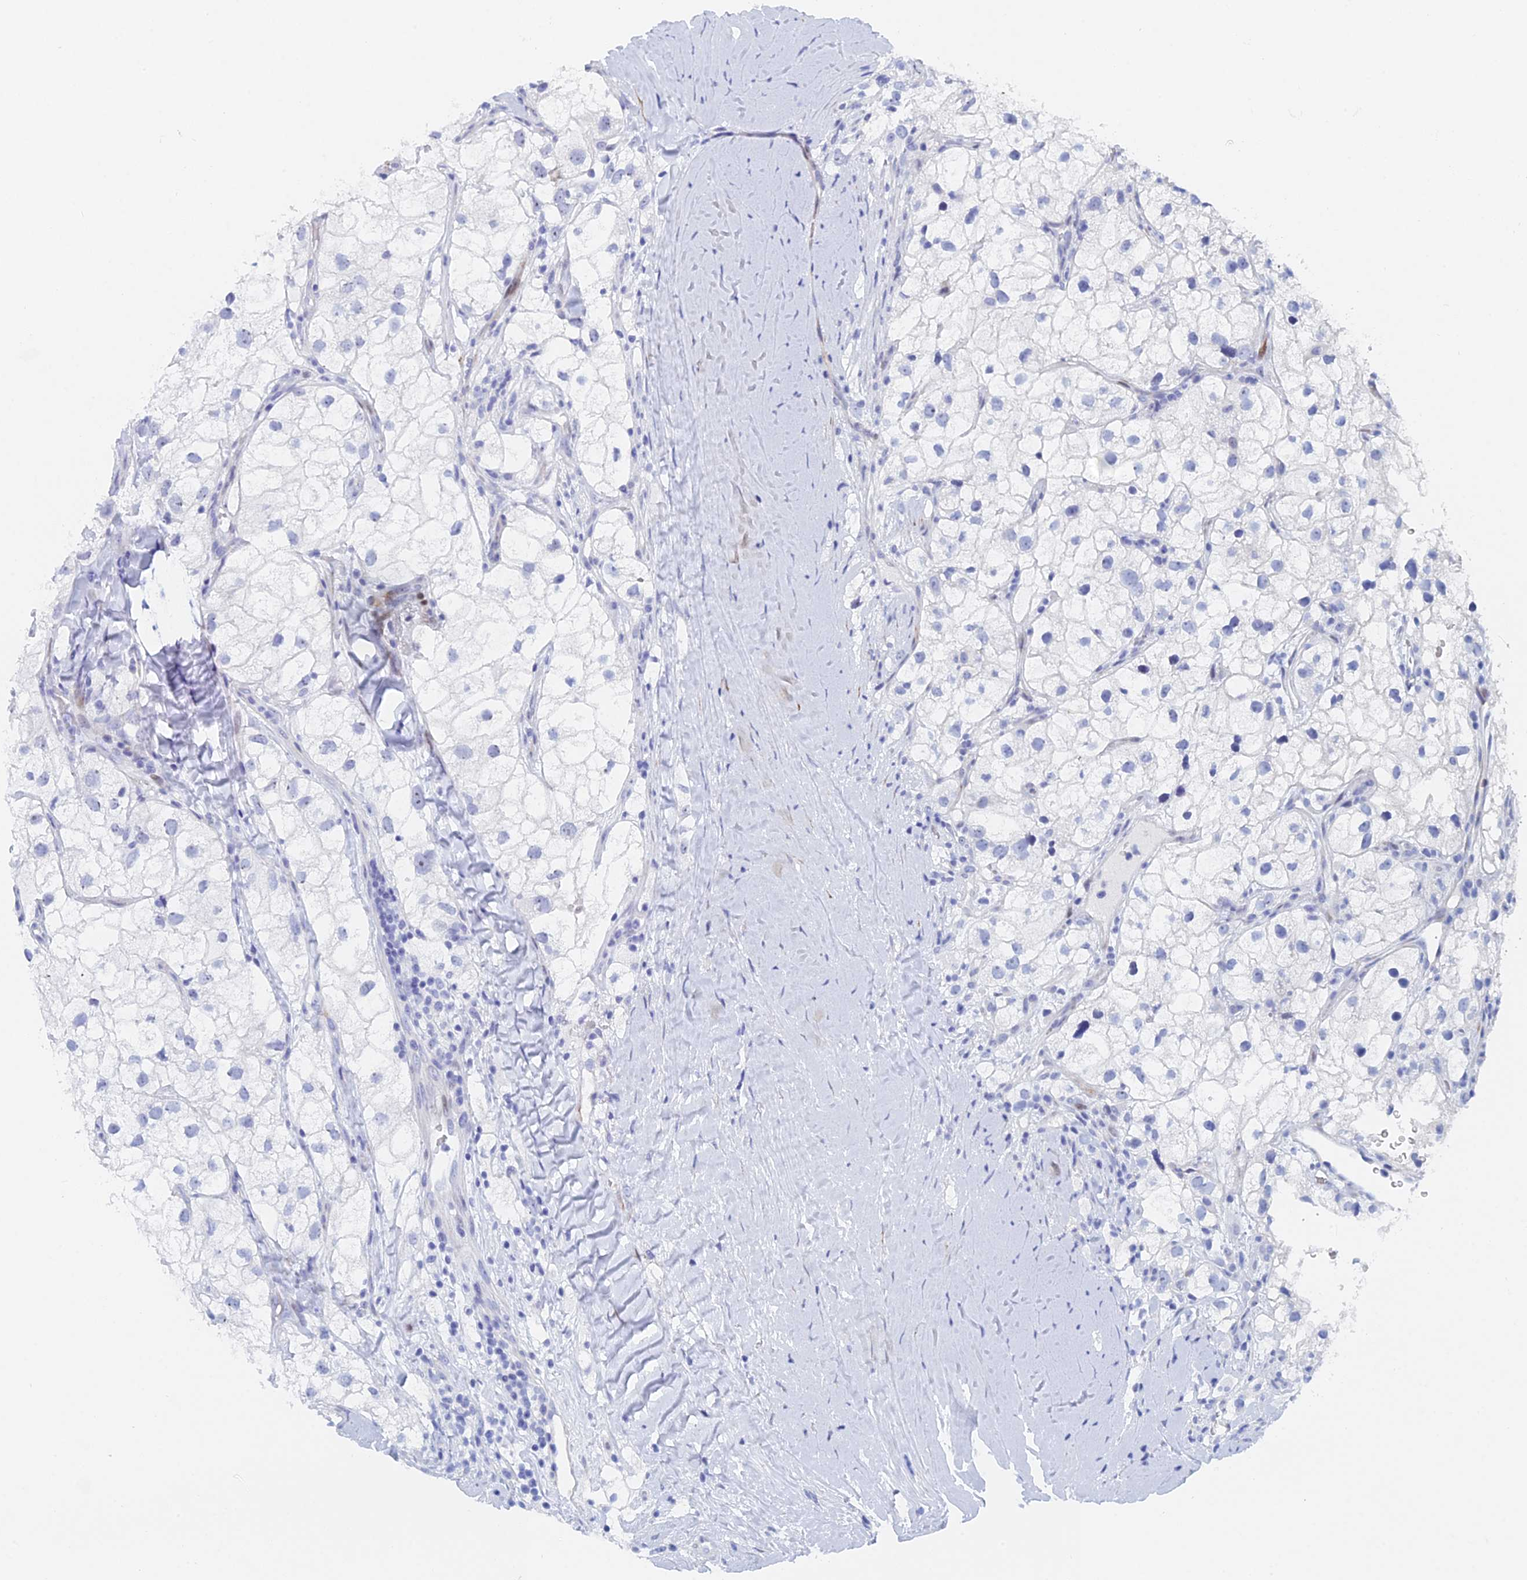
{"staining": {"intensity": "negative", "quantity": "none", "location": "none"}, "tissue": "renal cancer", "cell_type": "Tumor cells", "image_type": "cancer", "snomed": [{"axis": "morphology", "description": "Adenocarcinoma, NOS"}, {"axis": "topography", "description": "Kidney"}], "caption": "This is a histopathology image of immunohistochemistry (IHC) staining of adenocarcinoma (renal), which shows no staining in tumor cells.", "gene": "DRGX", "patient": {"sex": "male", "age": 59}}